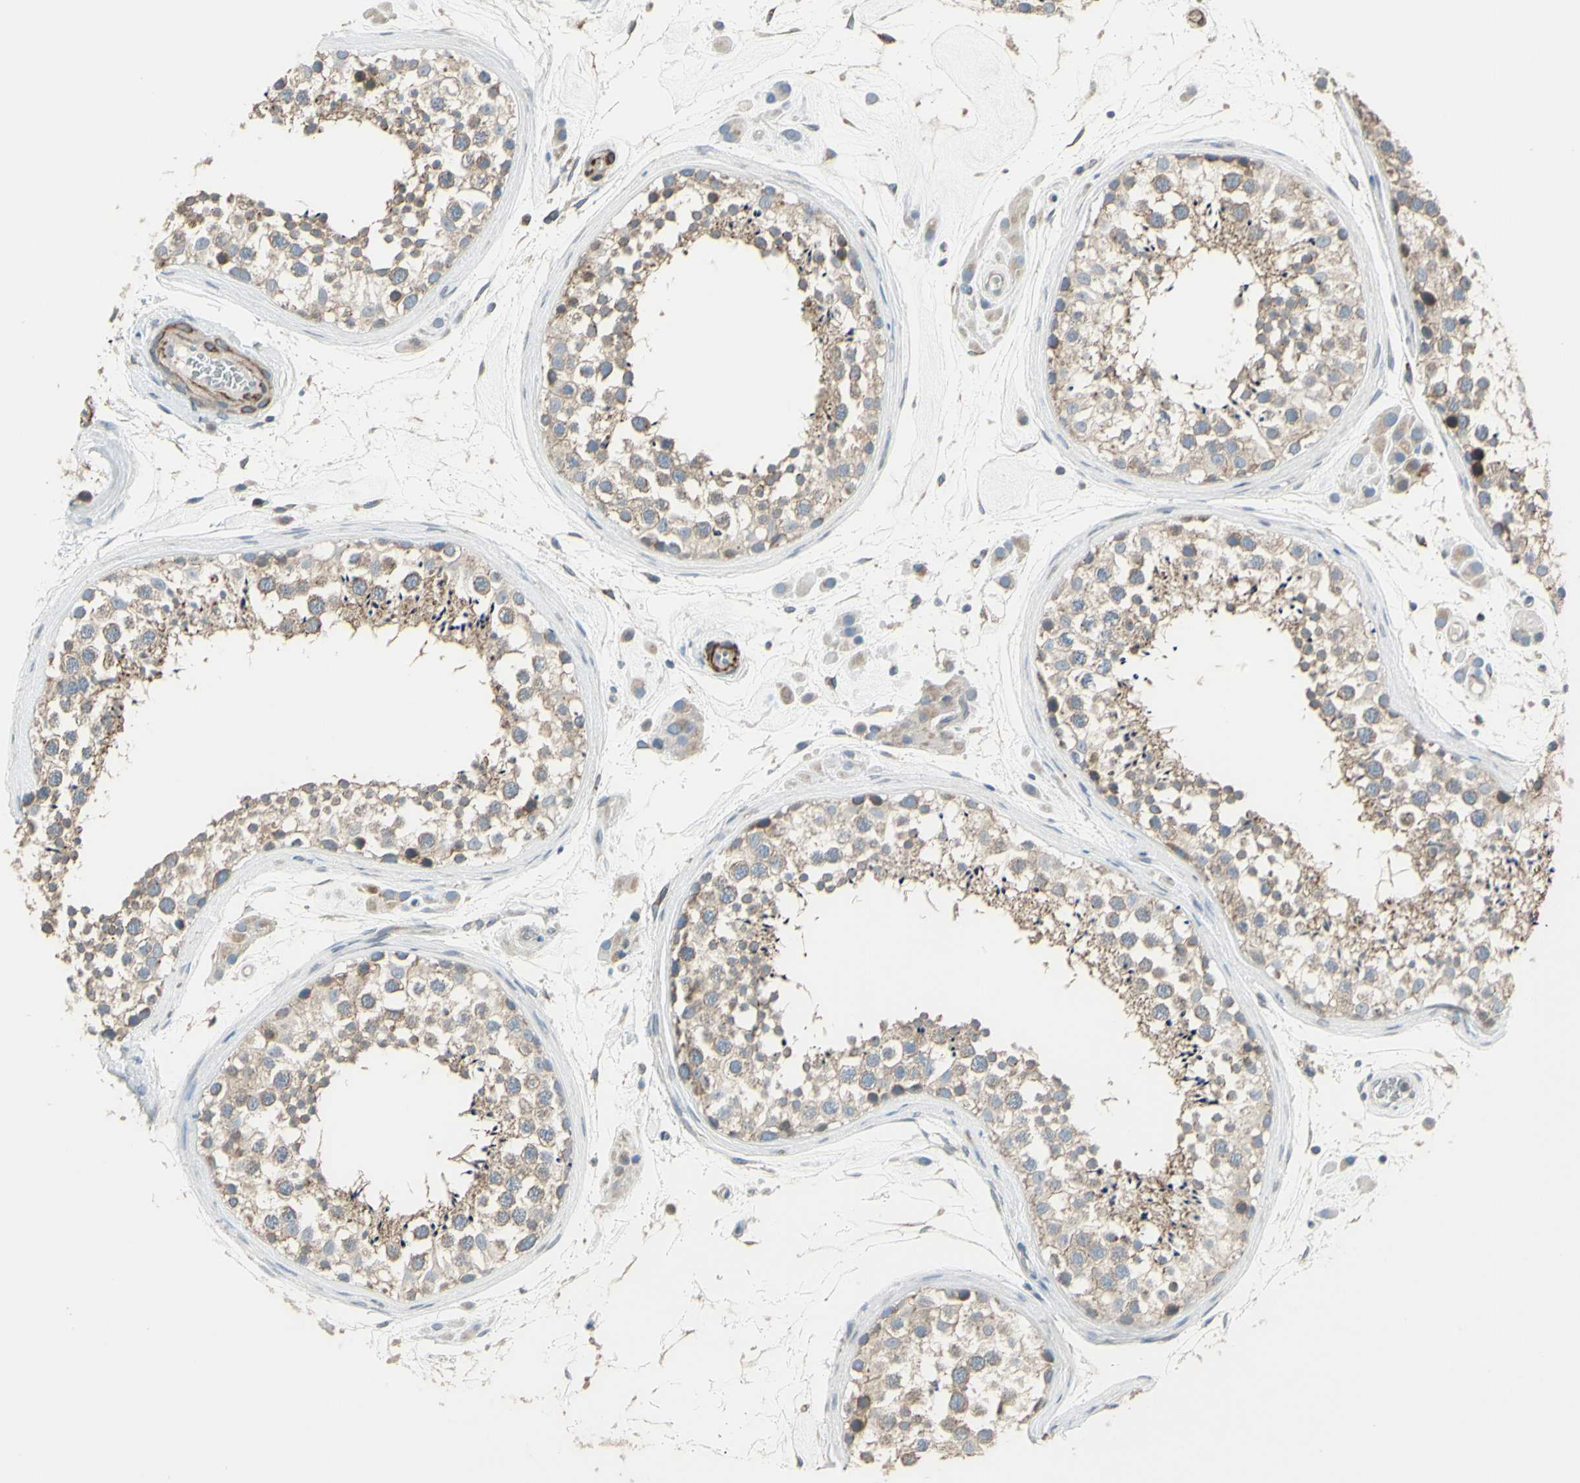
{"staining": {"intensity": "weak", "quantity": "25%-75%", "location": "cytoplasmic/membranous"}, "tissue": "testis", "cell_type": "Cells in seminiferous ducts", "image_type": "normal", "snomed": [{"axis": "morphology", "description": "Normal tissue, NOS"}, {"axis": "topography", "description": "Testis"}], "caption": "Immunohistochemical staining of benign human testis displays weak cytoplasmic/membranous protein staining in approximately 25%-75% of cells in seminiferous ducts. (brown staining indicates protein expression, while blue staining denotes nuclei).", "gene": "FAM171B", "patient": {"sex": "male", "age": 46}}